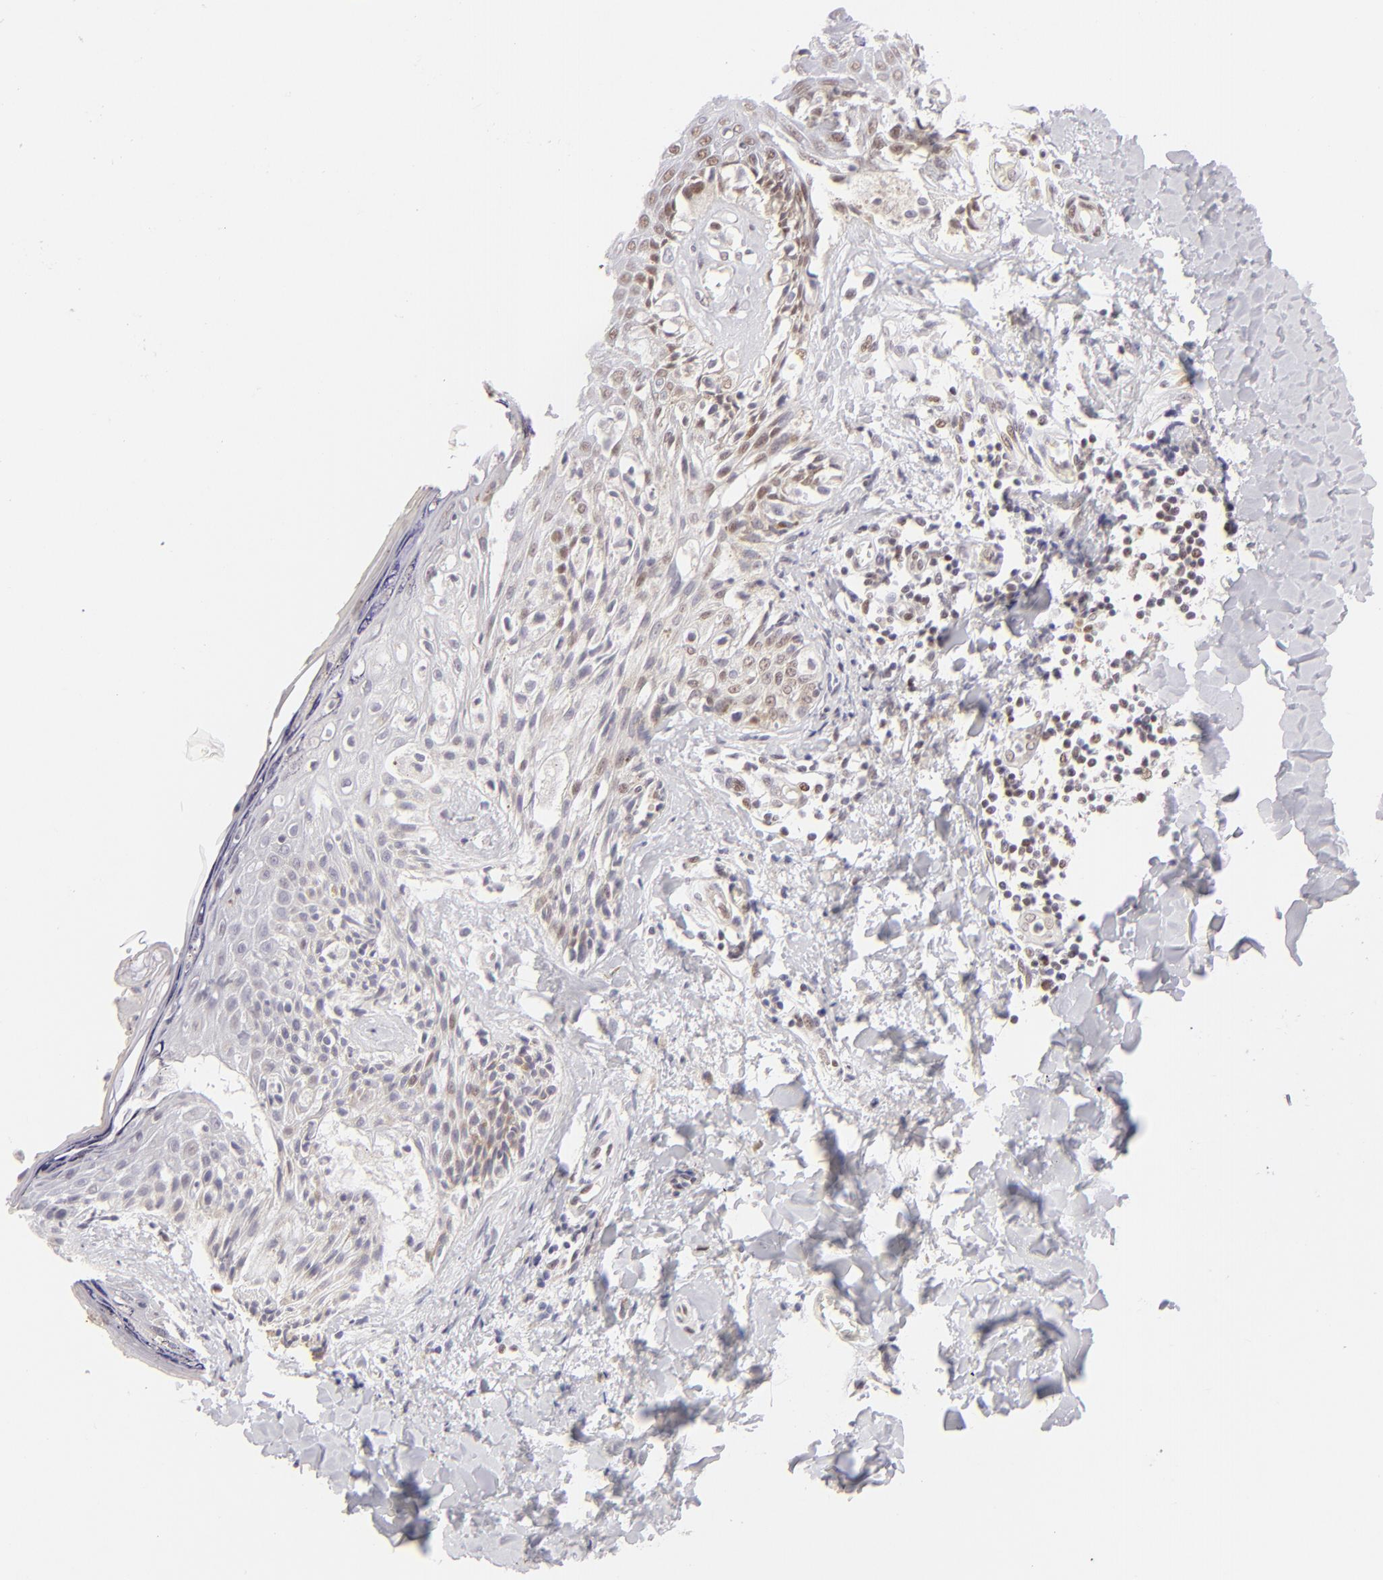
{"staining": {"intensity": "weak", "quantity": "25%-75%", "location": "nuclear"}, "tissue": "melanoma", "cell_type": "Tumor cells", "image_type": "cancer", "snomed": [{"axis": "morphology", "description": "Malignant melanoma, NOS"}, {"axis": "topography", "description": "Skin"}], "caption": "Weak nuclear protein positivity is appreciated in about 25%-75% of tumor cells in malignant melanoma.", "gene": "POU2F1", "patient": {"sex": "female", "age": 82}}